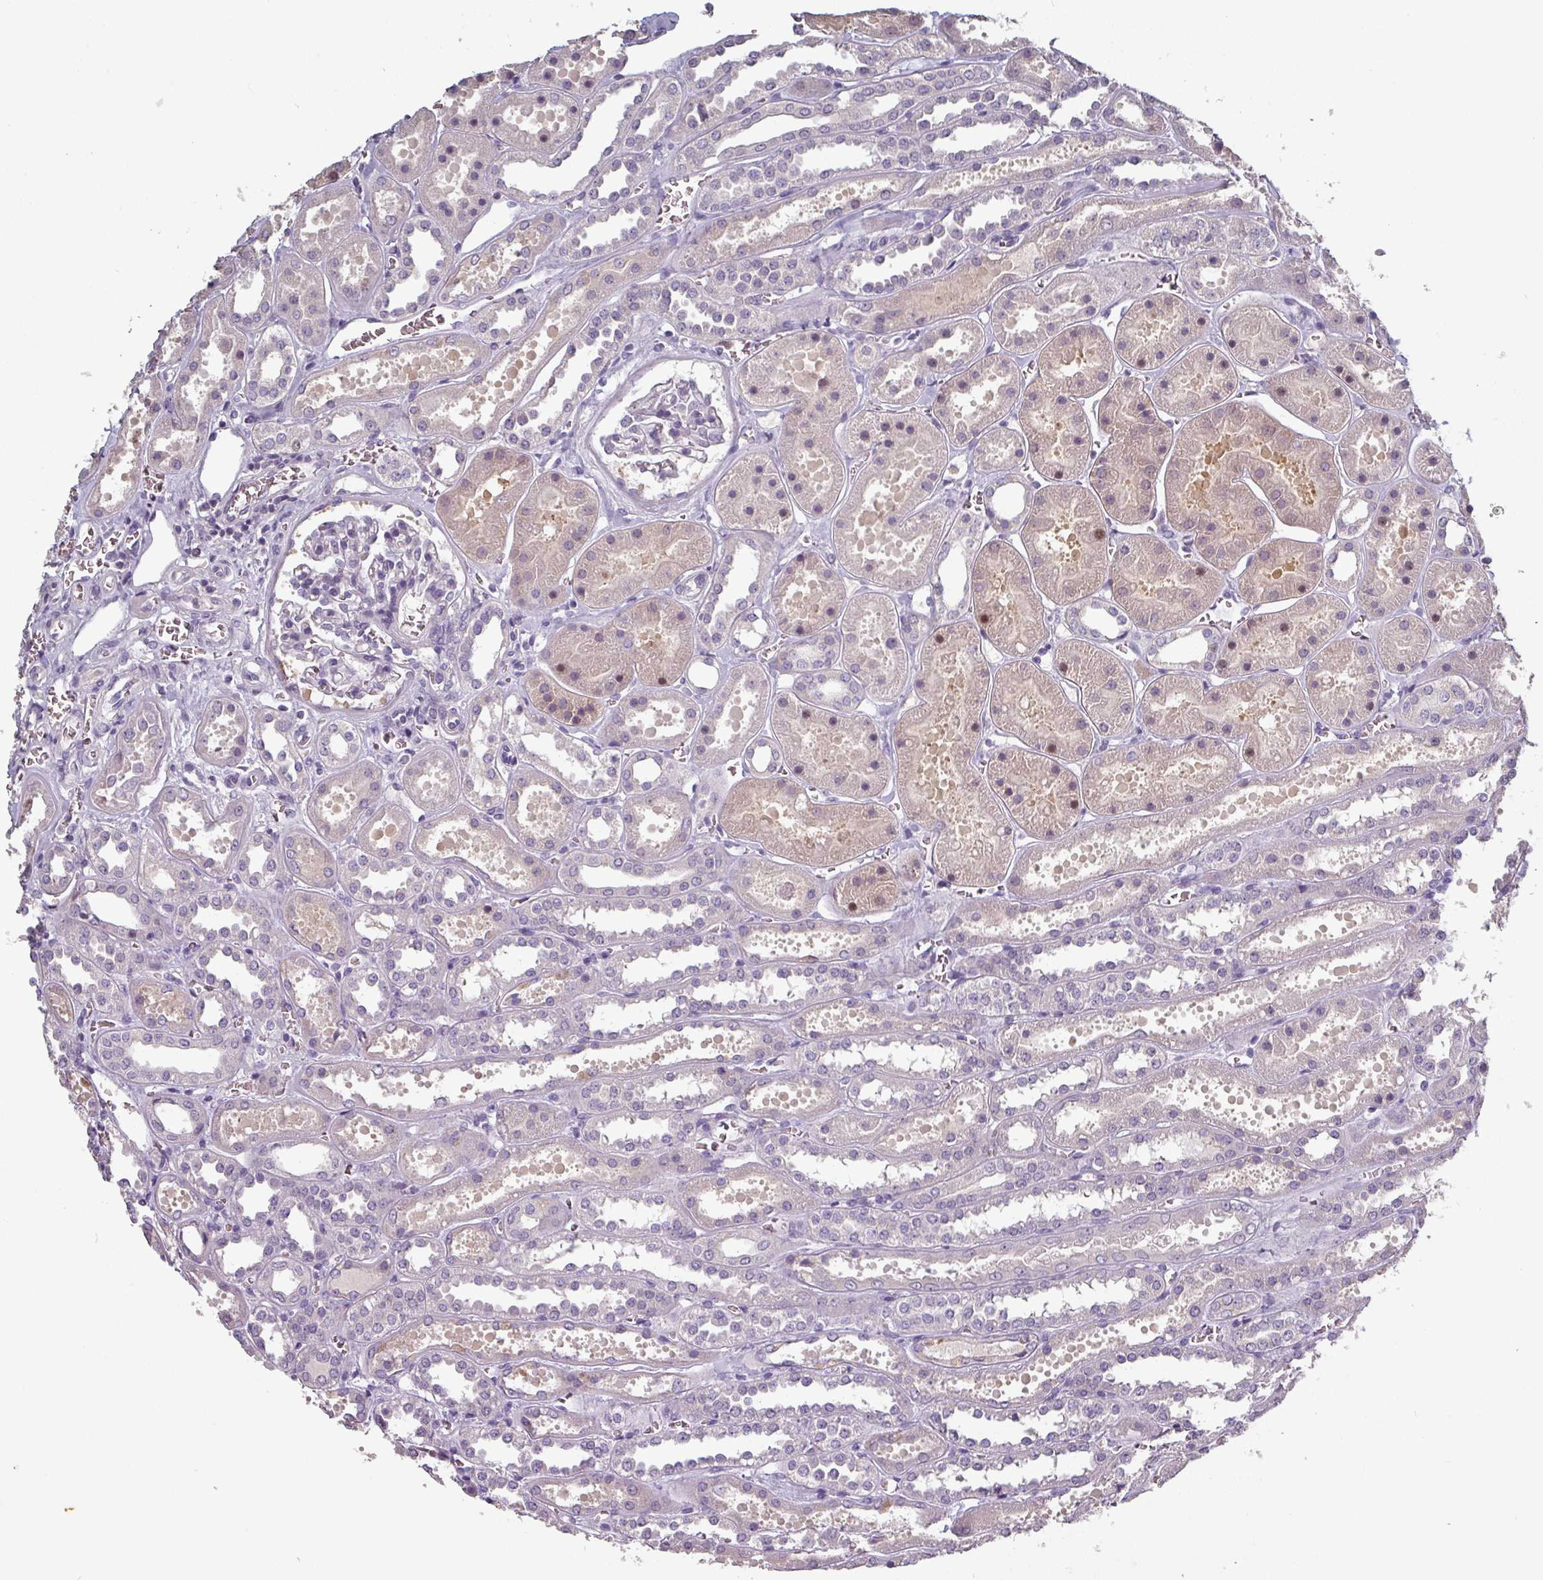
{"staining": {"intensity": "negative", "quantity": "none", "location": "none"}, "tissue": "kidney", "cell_type": "Cells in glomeruli", "image_type": "normal", "snomed": [{"axis": "morphology", "description": "Normal tissue, NOS"}, {"axis": "topography", "description": "Kidney"}], "caption": "Kidney stained for a protein using immunohistochemistry (IHC) displays no expression cells in glomeruli.", "gene": "PRAMEF7", "patient": {"sex": "female", "age": 41}}